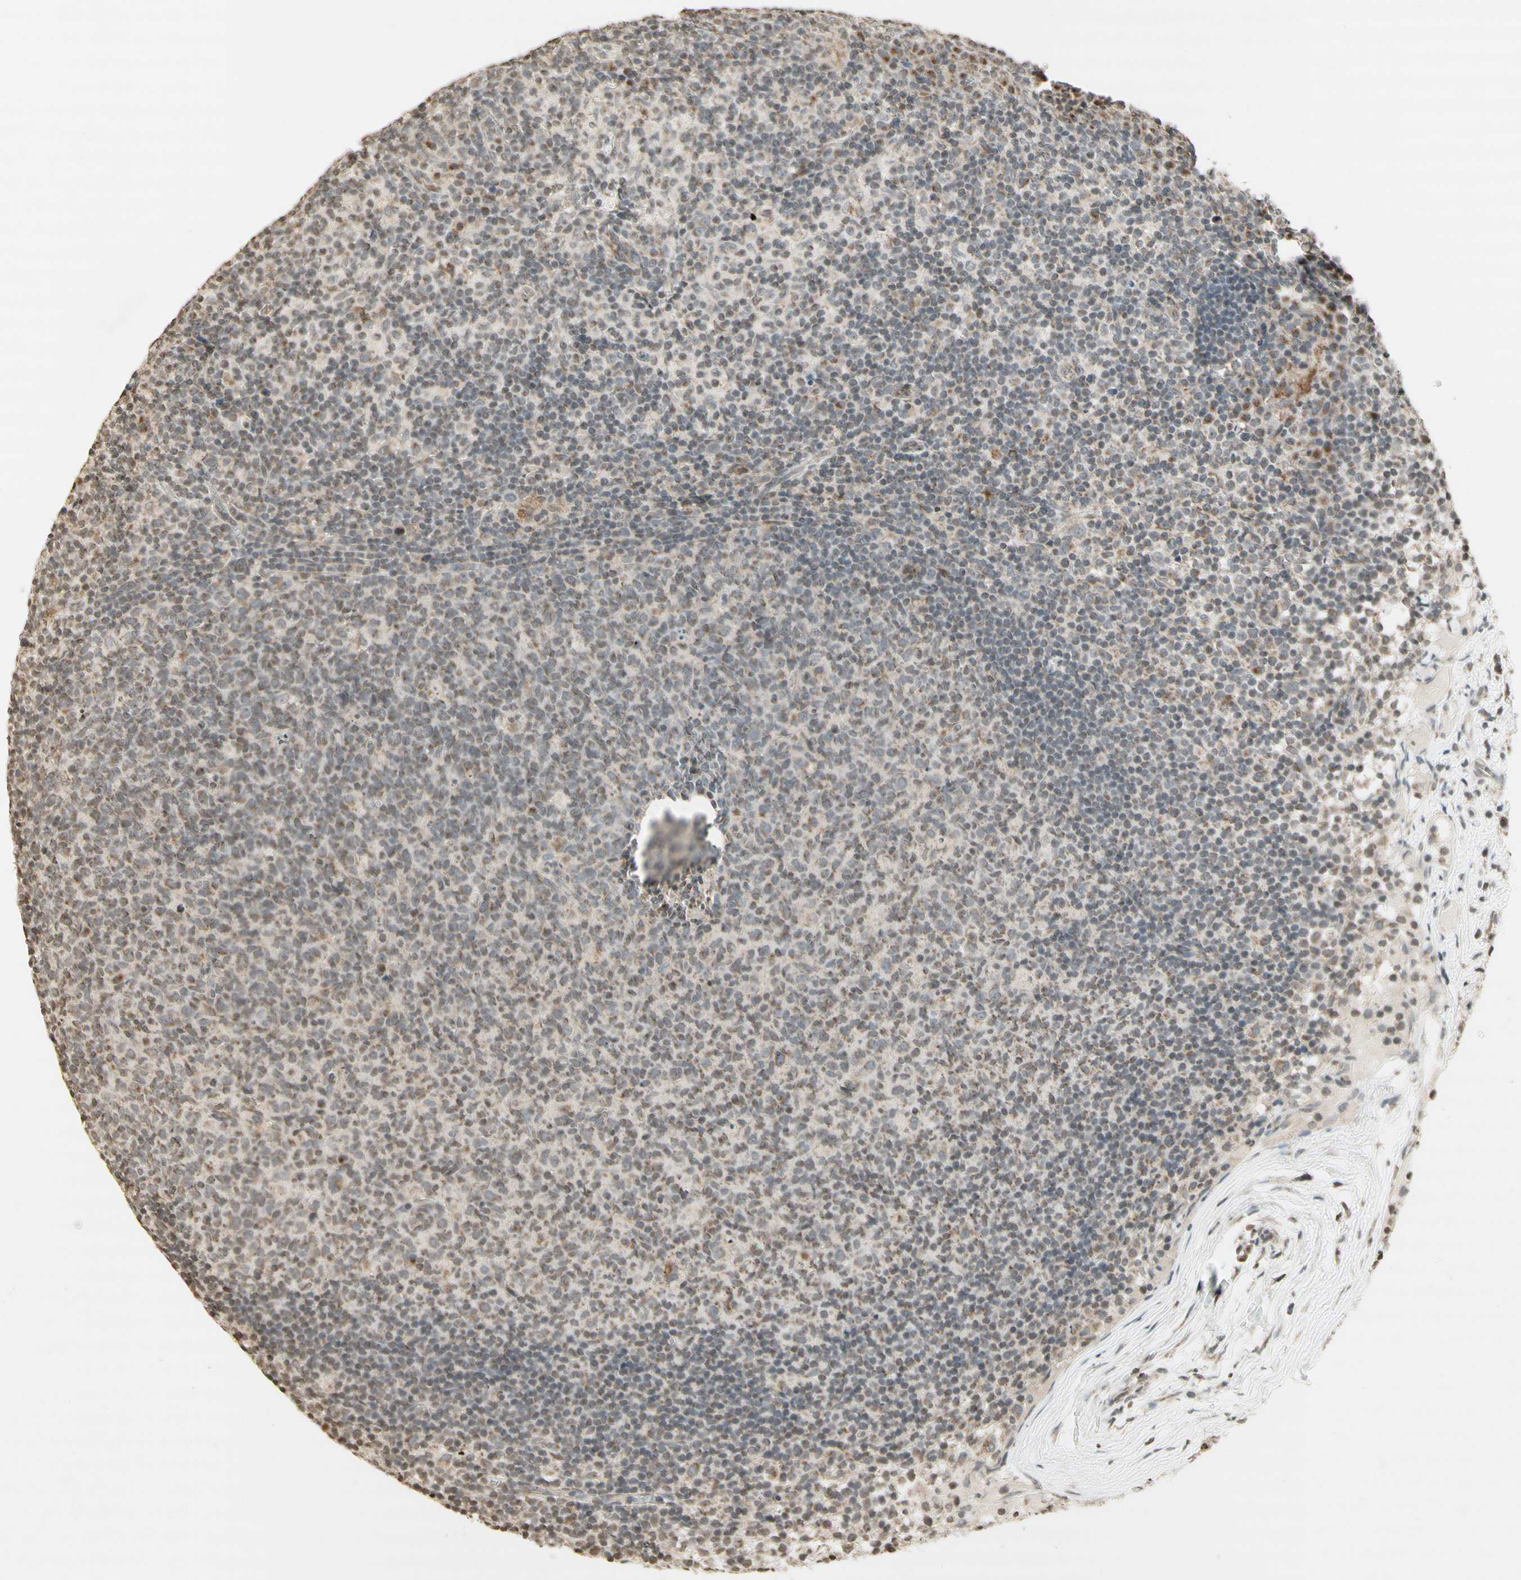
{"staining": {"intensity": "moderate", "quantity": "25%-75%", "location": "cytoplasmic/membranous"}, "tissue": "lymph node", "cell_type": "Germinal center cells", "image_type": "normal", "snomed": [{"axis": "morphology", "description": "Normal tissue, NOS"}, {"axis": "morphology", "description": "Inflammation, NOS"}, {"axis": "topography", "description": "Lymph node"}], "caption": "Unremarkable lymph node demonstrates moderate cytoplasmic/membranous positivity in about 25%-75% of germinal center cells, visualized by immunohistochemistry. The staining is performed using DAB (3,3'-diaminobenzidine) brown chromogen to label protein expression. The nuclei are counter-stained blue using hematoxylin.", "gene": "CCNI", "patient": {"sex": "male", "age": 55}}